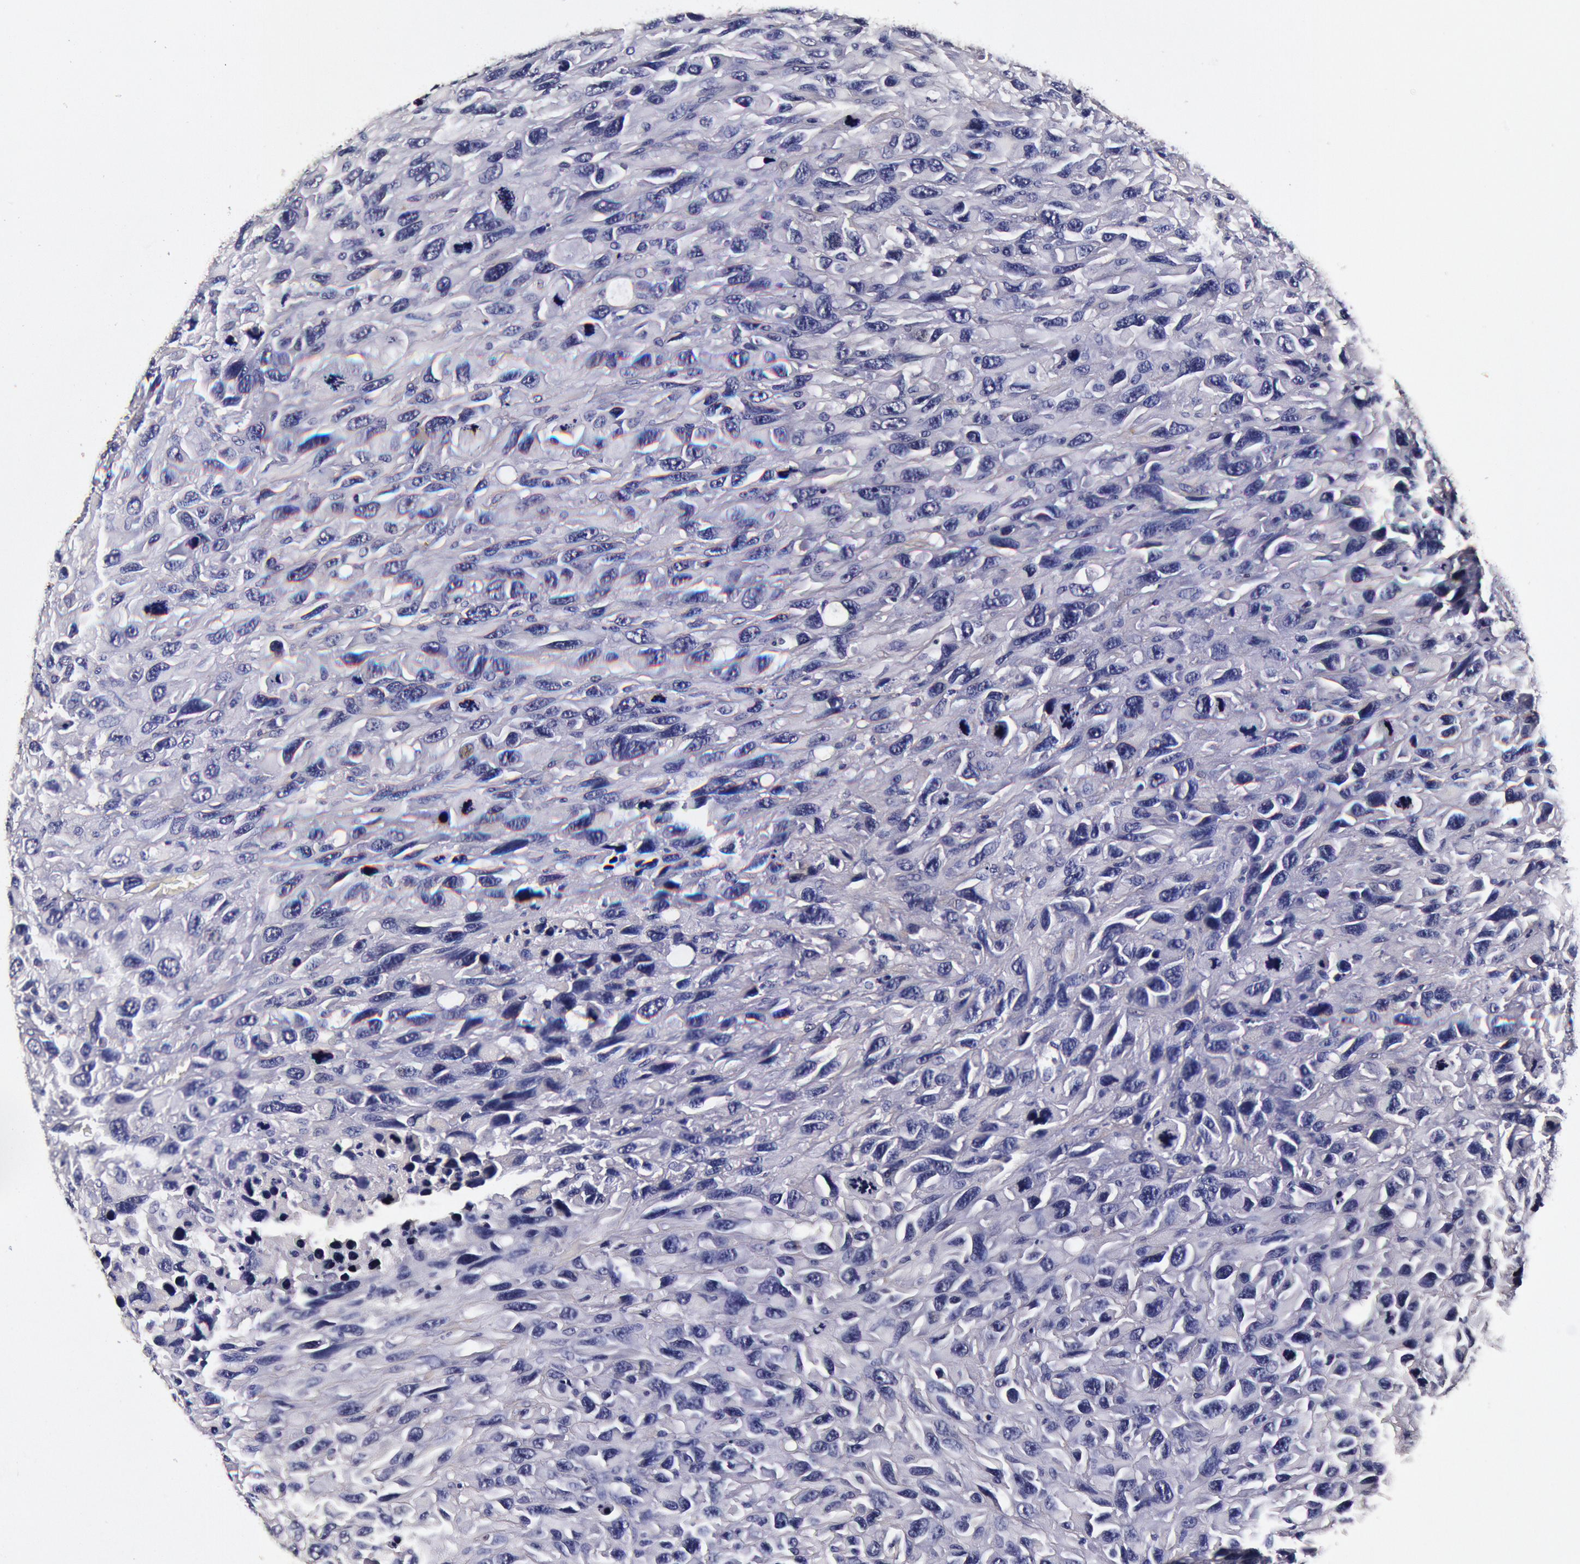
{"staining": {"intensity": "negative", "quantity": "none", "location": "none"}, "tissue": "renal cancer", "cell_type": "Tumor cells", "image_type": "cancer", "snomed": [{"axis": "morphology", "description": "Adenocarcinoma, NOS"}, {"axis": "topography", "description": "Kidney"}], "caption": "The histopathology image displays no significant positivity in tumor cells of renal cancer (adenocarcinoma).", "gene": "CCDC22", "patient": {"sex": "male", "age": 79}}